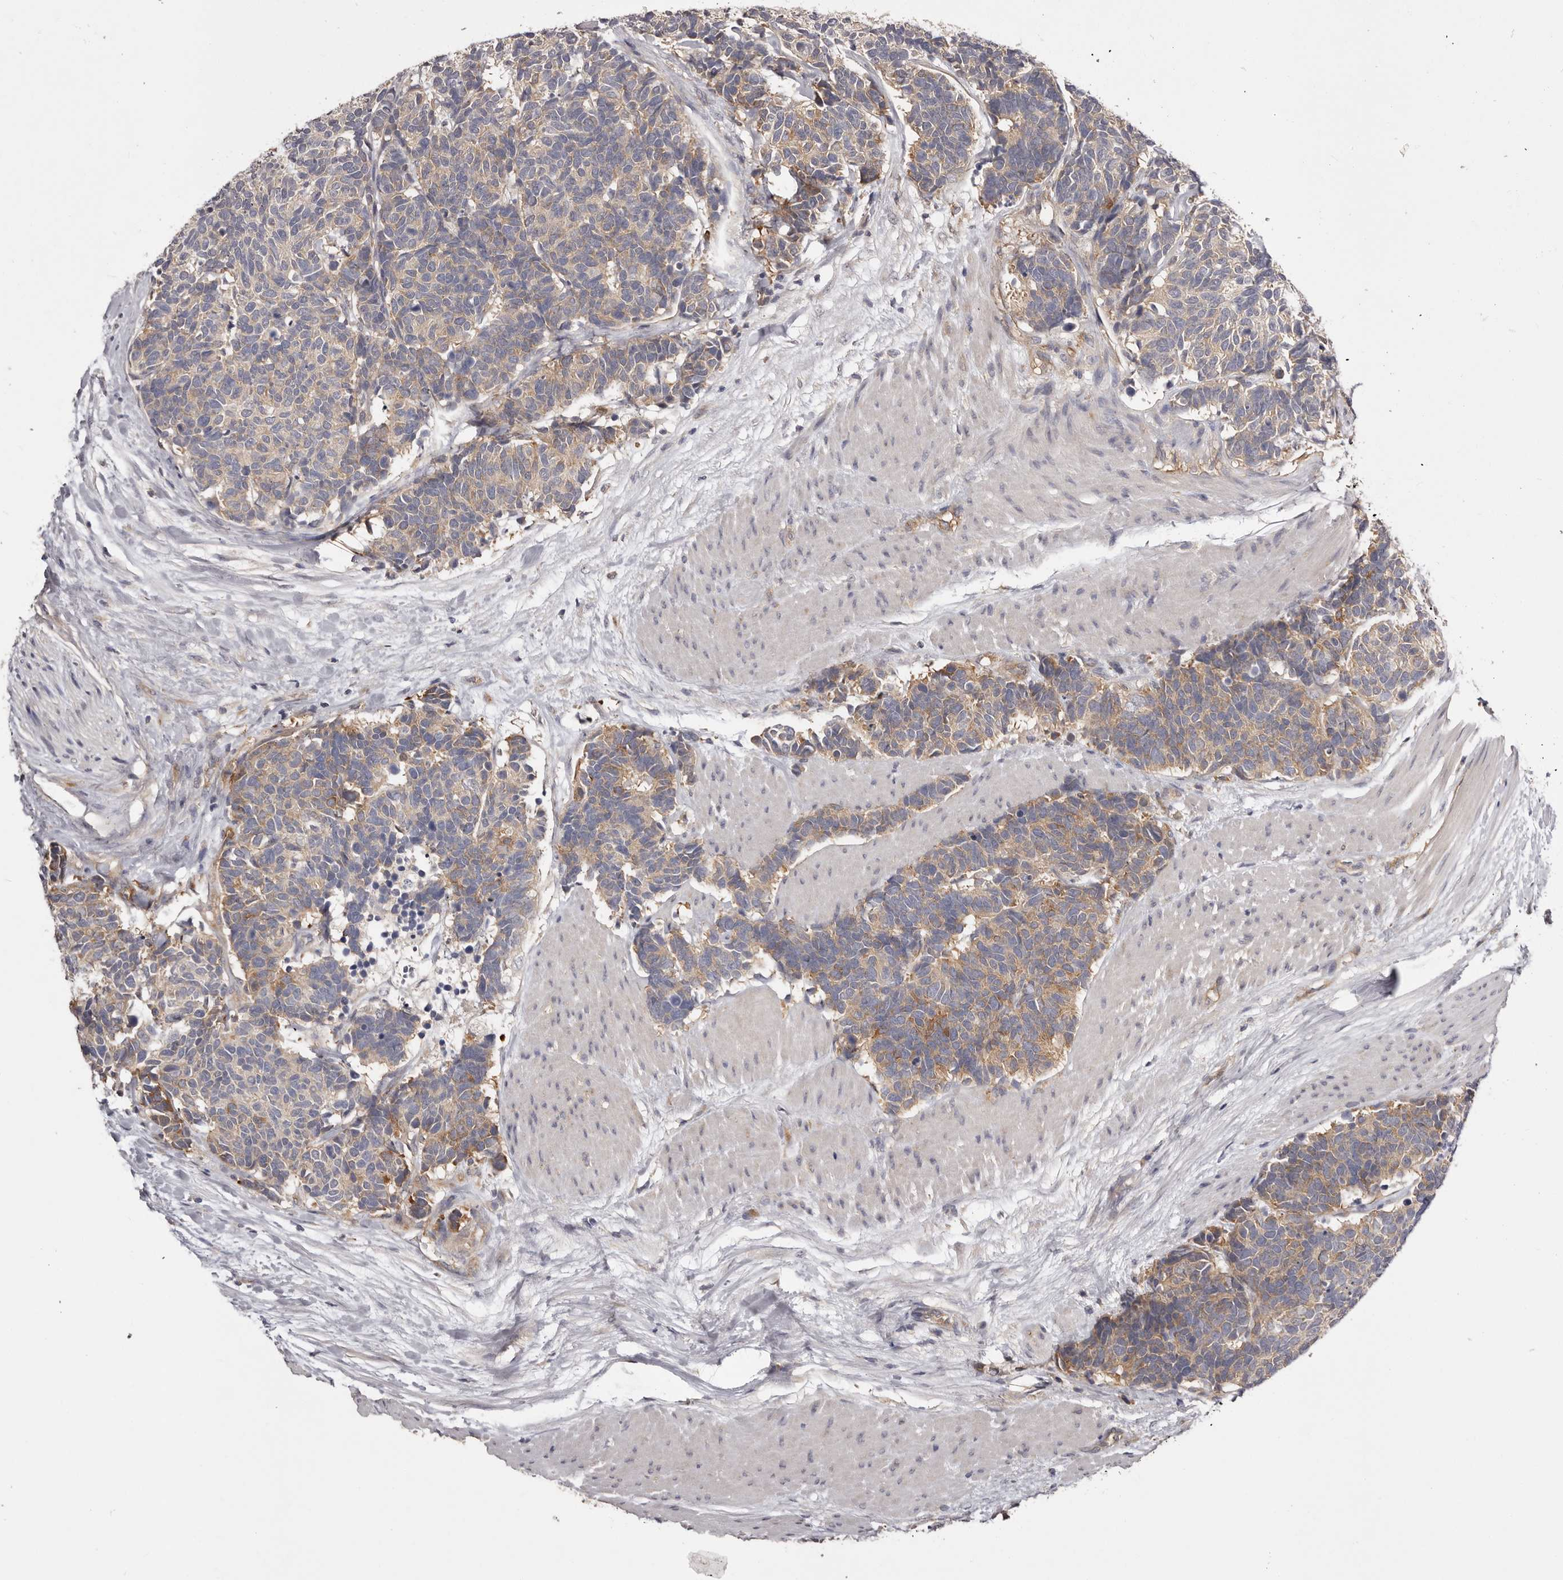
{"staining": {"intensity": "weak", "quantity": ">75%", "location": "cytoplasmic/membranous"}, "tissue": "carcinoid", "cell_type": "Tumor cells", "image_type": "cancer", "snomed": [{"axis": "morphology", "description": "Carcinoma, NOS"}, {"axis": "morphology", "description": "Carcinoid, malignant, NOS"}, {"axis": "topography", "description": "Urinary bladder"}], "caption": "The micrograph demonstrates immunohistochemical staining of carcinoid. There is weak cytoplasmic/membranous positivity is present in about >75% of tumor cells. (IHC, brightfield microscopy, high magnification).", "gene": "LTV1", "patient": {"sex": "male", "age": 57}}